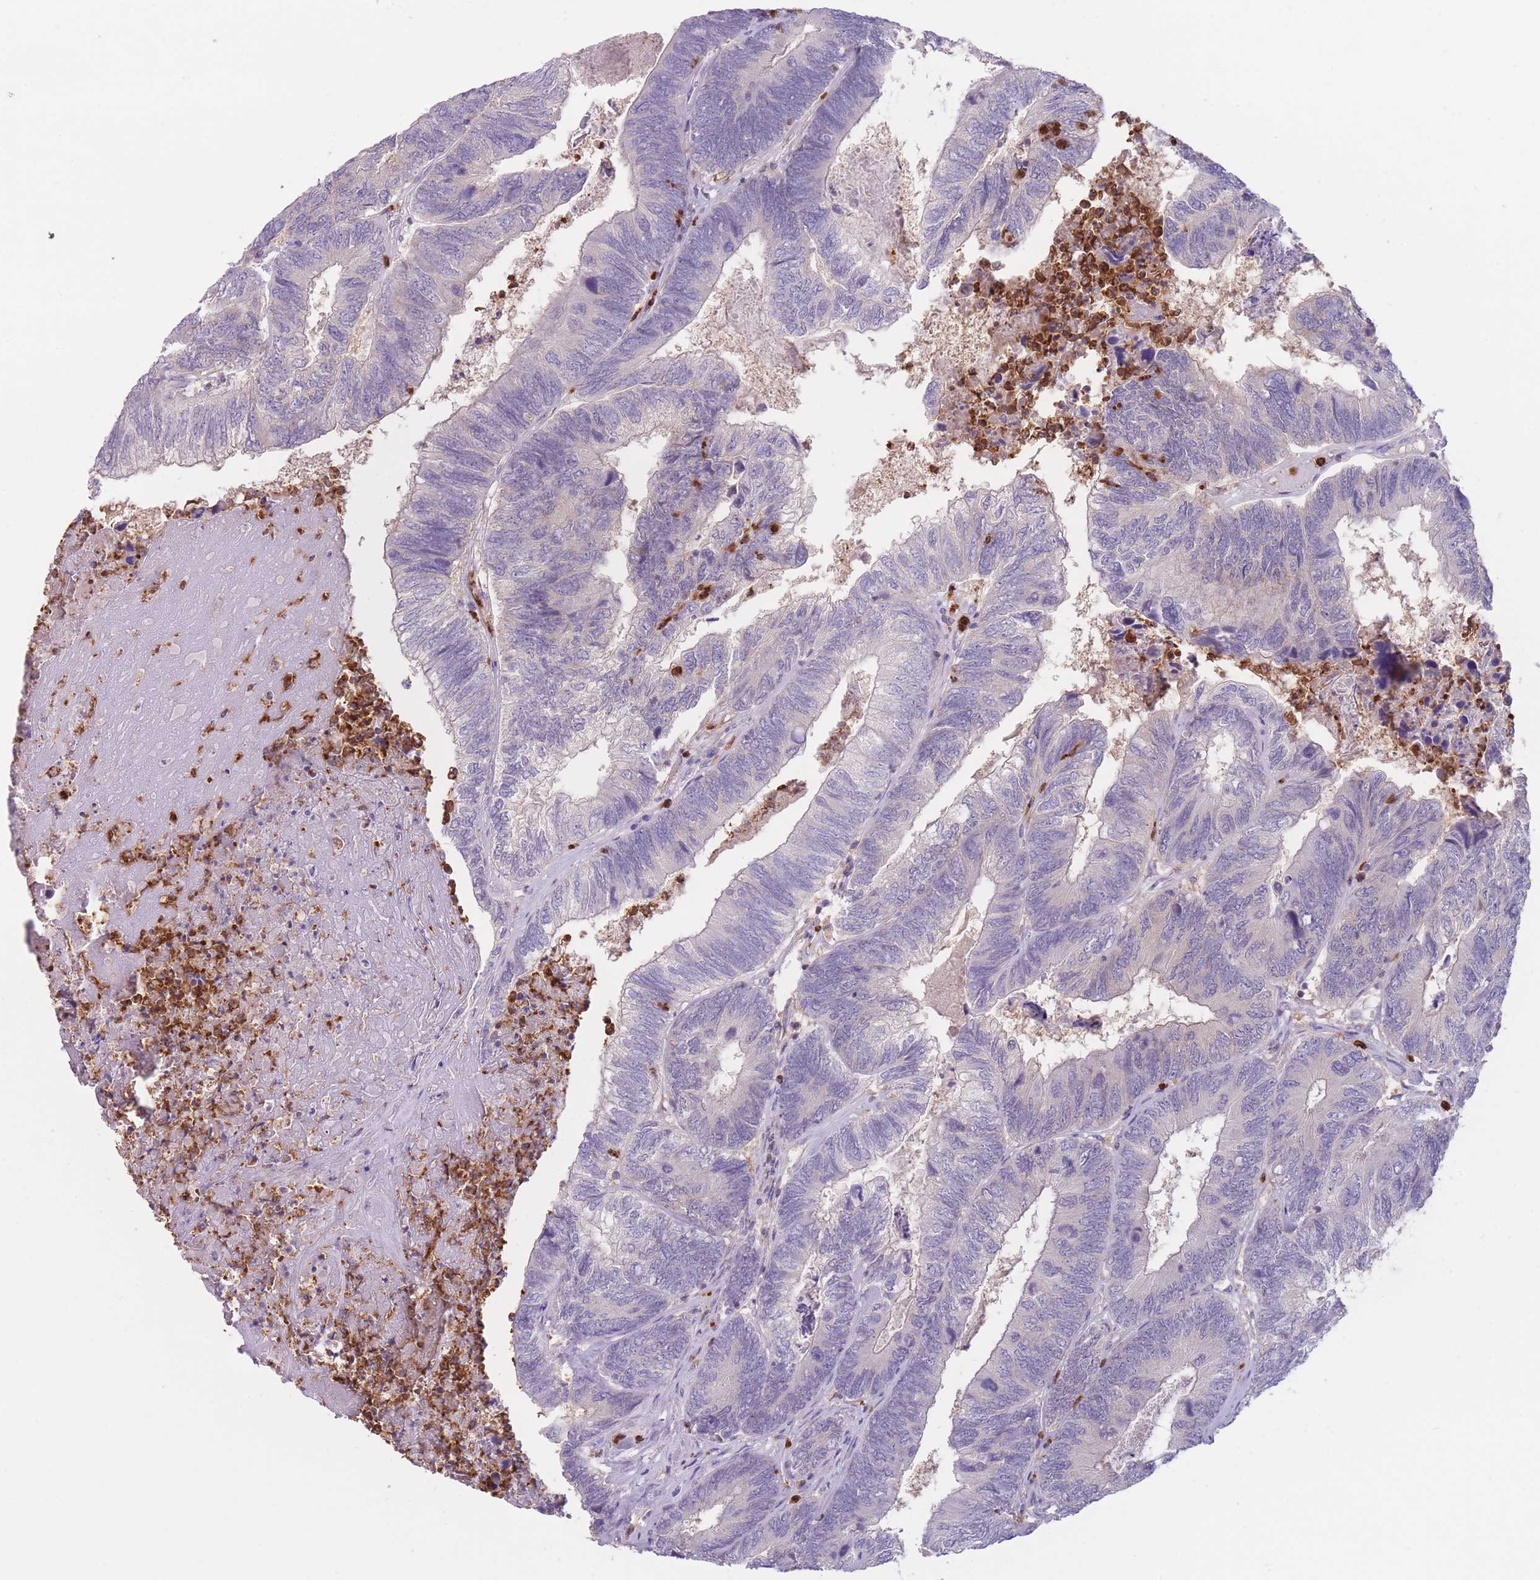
{"staining": {"intensity": "negative", "quantity": "none", "location": "none"}, "tissue": "colorectal cancer", "cell_type": "Tumor cells", "image_type": "cancer", "snomed": [{"axis": "morphology", "description": "Adenocarcinoma, NOS"}, {"axis": "topography", "description": "Colon"}], "caption": "Immunohistochemistry photomicrograph of neoplastic tissue: human colorectal cancer stained with DAB reveals no significant protein positivity in tumor cells.", "gene": "ST3GAL4", "patient": {"sex": "female", "age": 67}}